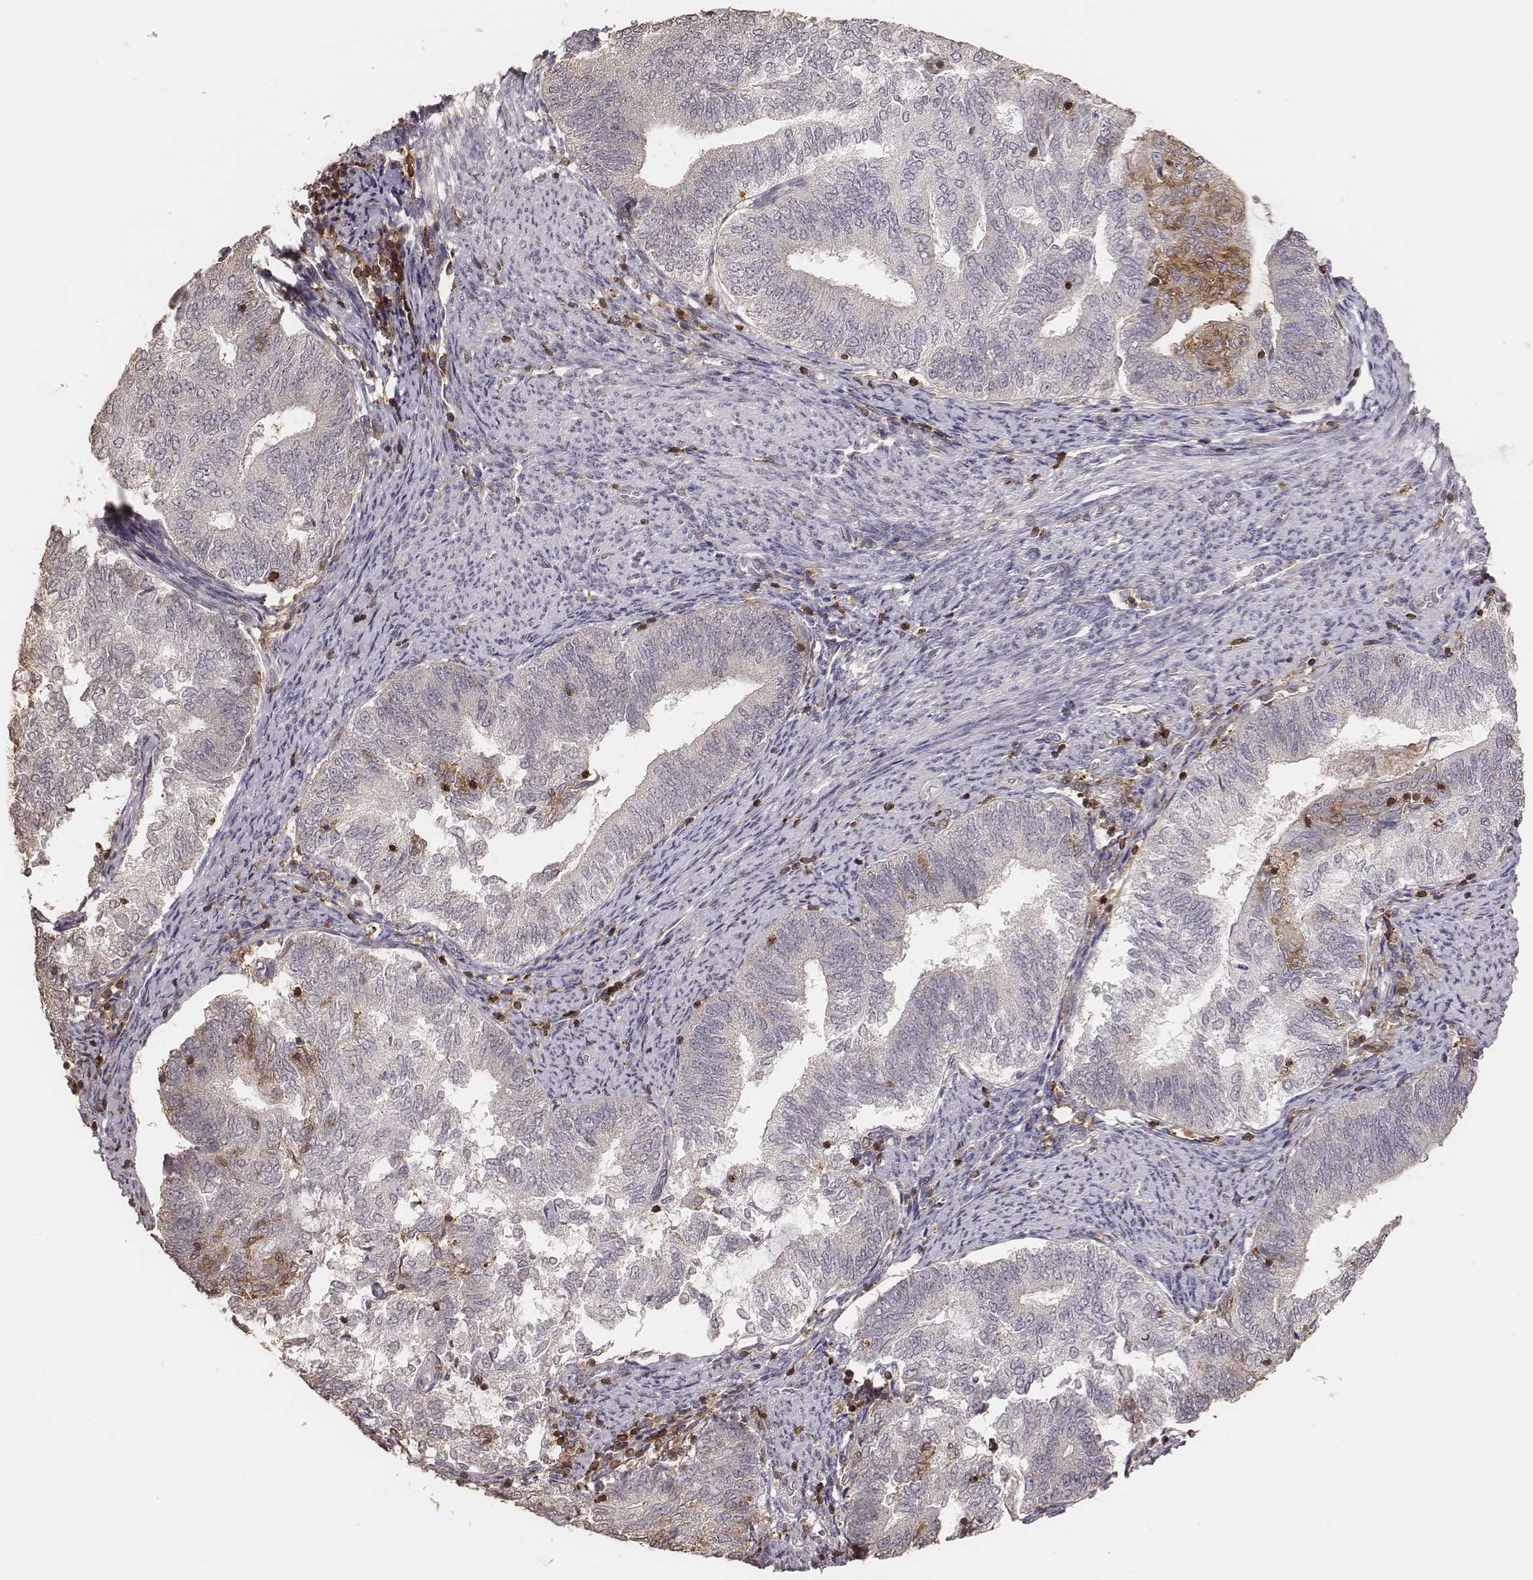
{"staining": {"intensity": "negative", "quantity": "none", "location": "none"}, "tissue": "endometrial cancer", "cell_type": "Tumor cells", "image_type": "cancer", "snomed": [{"axis": "morphology", "description": "Adenocarcinoma, NOS"}, {"axis": "topography", "description": "Endometrium"}], "caption": "High power microscopy image of an immunohistochemistry (IHC) histopathology image of endometrial adenocarcinoma, revealing no significant positivity in tumor cells.", "gene": "PILRA", "patient": {"sex": "female", "age": 65}}